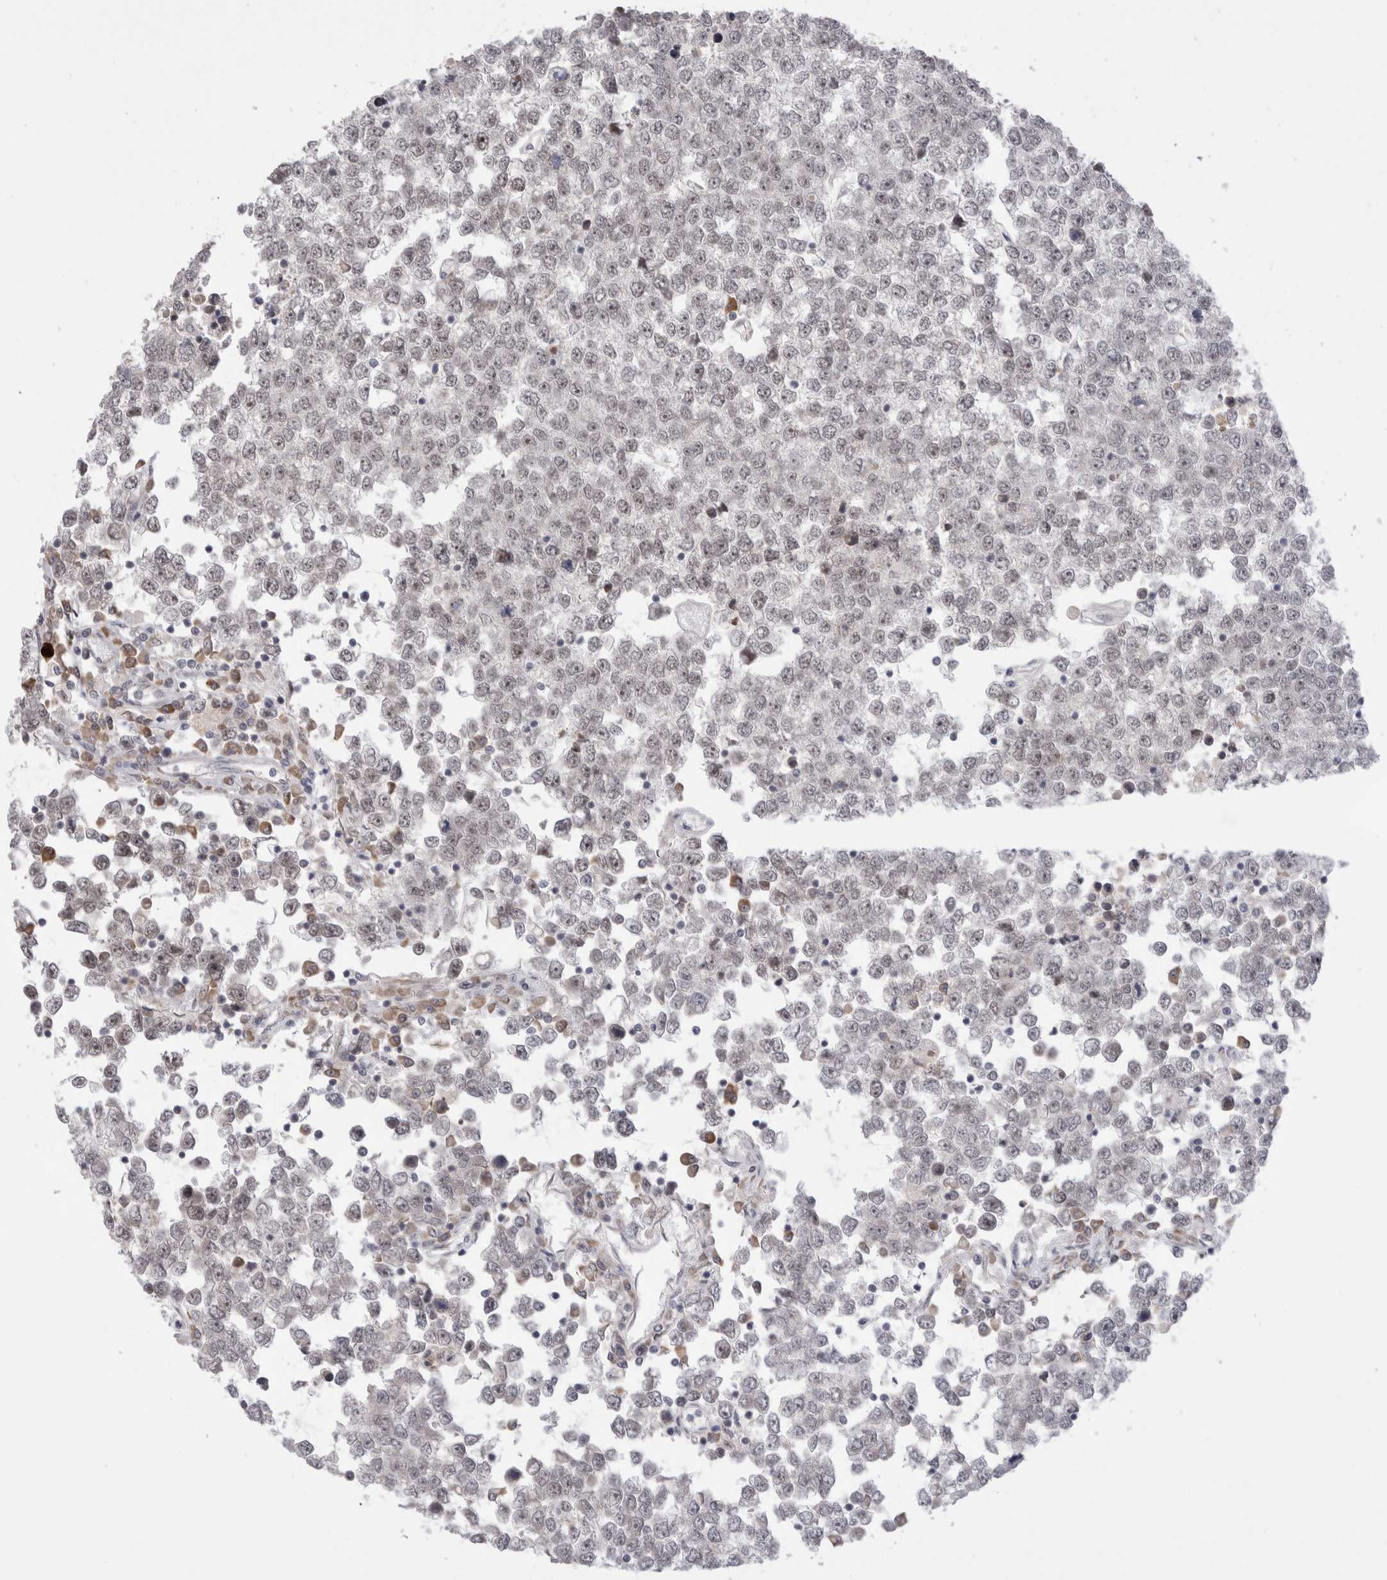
{"staining": {"intensity": "weak", "quantity": "<25%", "location": "nuclear"}, "tissue": "testis cancer", "cell_type": "Tumor cells", "image_type": "cancer", "snomed": [{"axis": "morphology", "description": "Seminoma, NOS"}, {"axis": "topography", "description": "Testis"}], "caption": "Human testis cancer stained for a protein using immunohistochemistry (IHC) exhibits no staining in tumor cells.", "gene": "EXOSC4", "patient": {"sex": "male", "age": 65}}